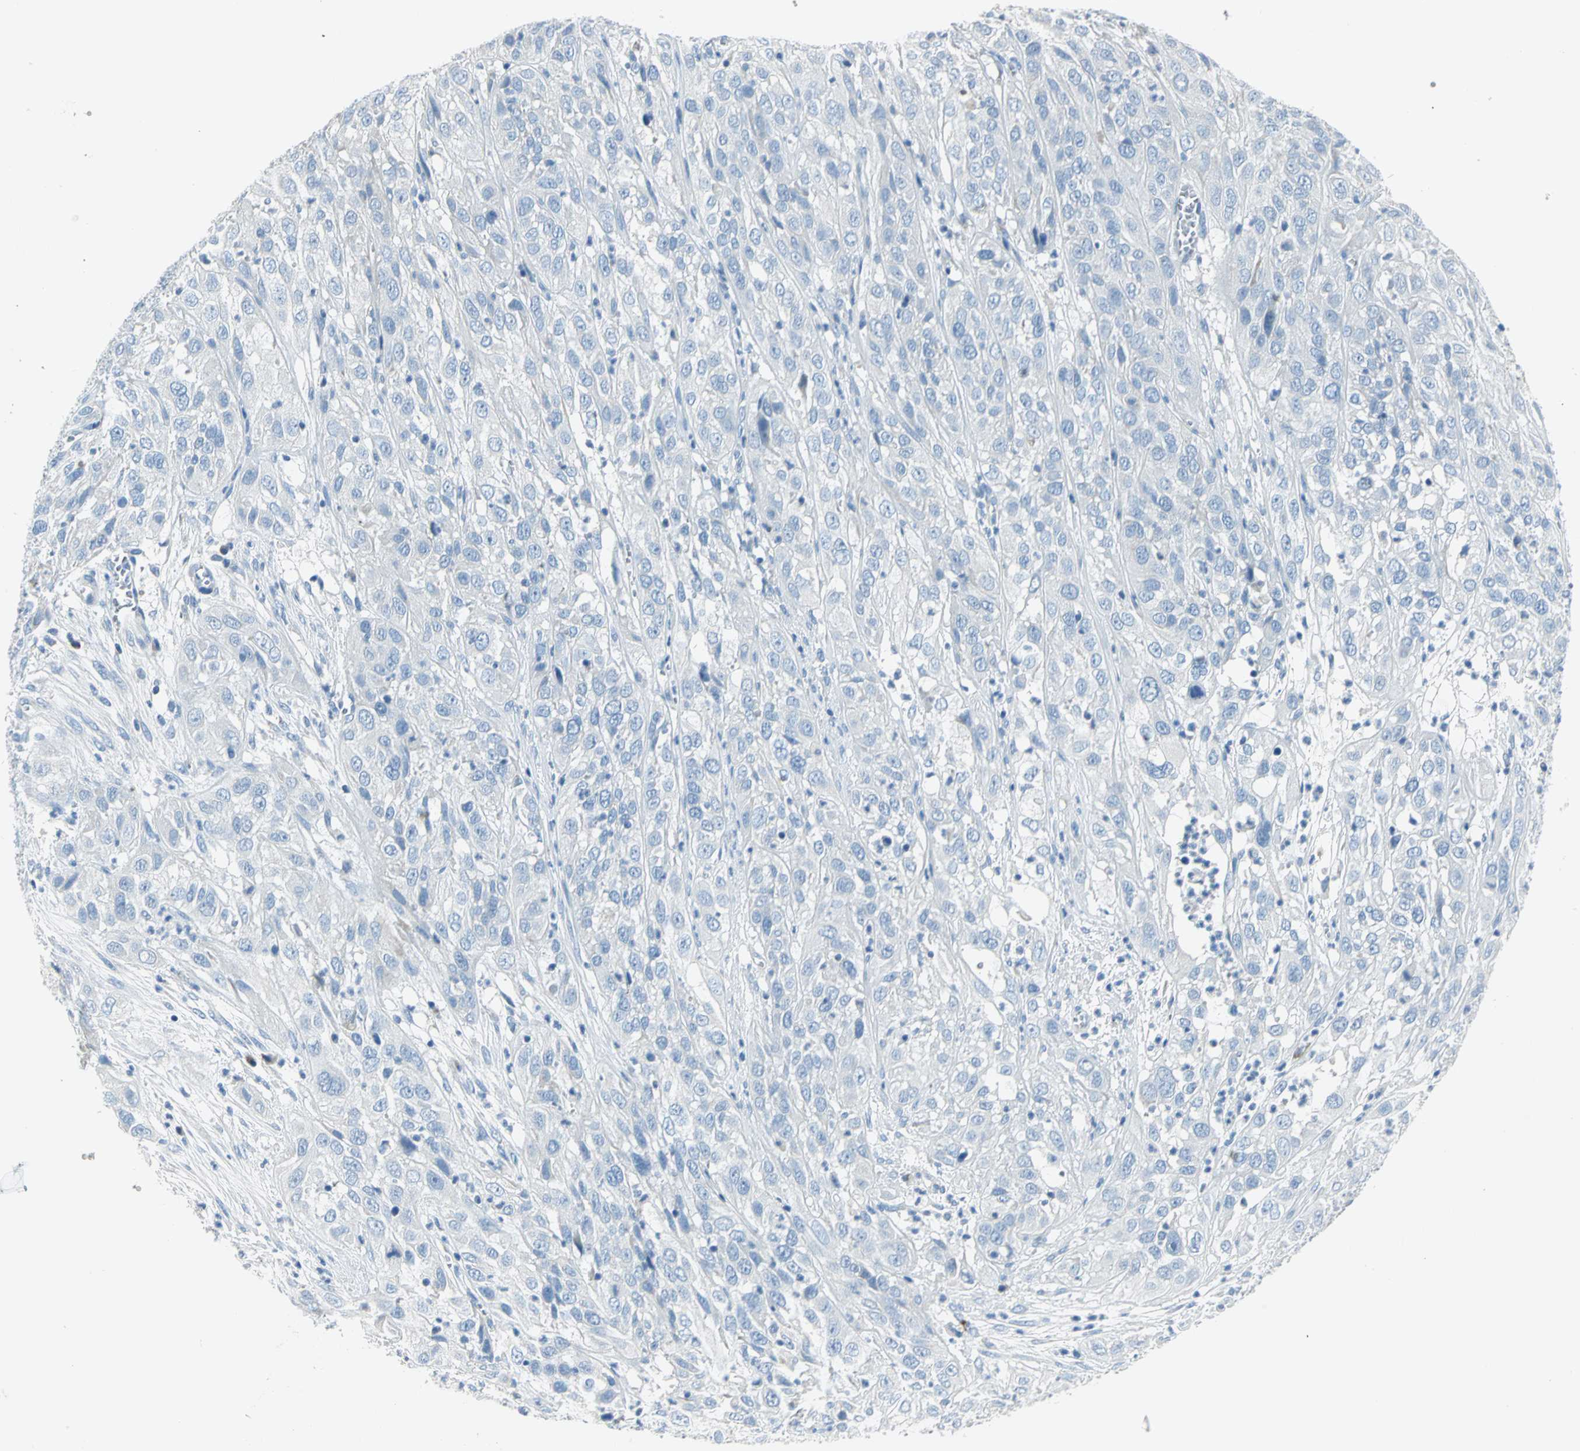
{"staining": {"intensity": "negative", "quantity": "none", "location": "none"}, "tissue": "cervical cancer", "cell_type": "Tumor cells", "image_type": "cancer", "snomed": [{"axis": "morphology", "description": "Squamous cell carcinoma, NOS"}, {"axis": "topography", "description": "Cervix"}], "caption": "High power microscopy histopathology image of an immunohistochemistry (IHC) photomicrograph of cervical squamous cell carcinoma, revealing no significant positivity in tumor cells.", "gene": "ALOX15", "patient": {"sex": "female", "age": 32}}